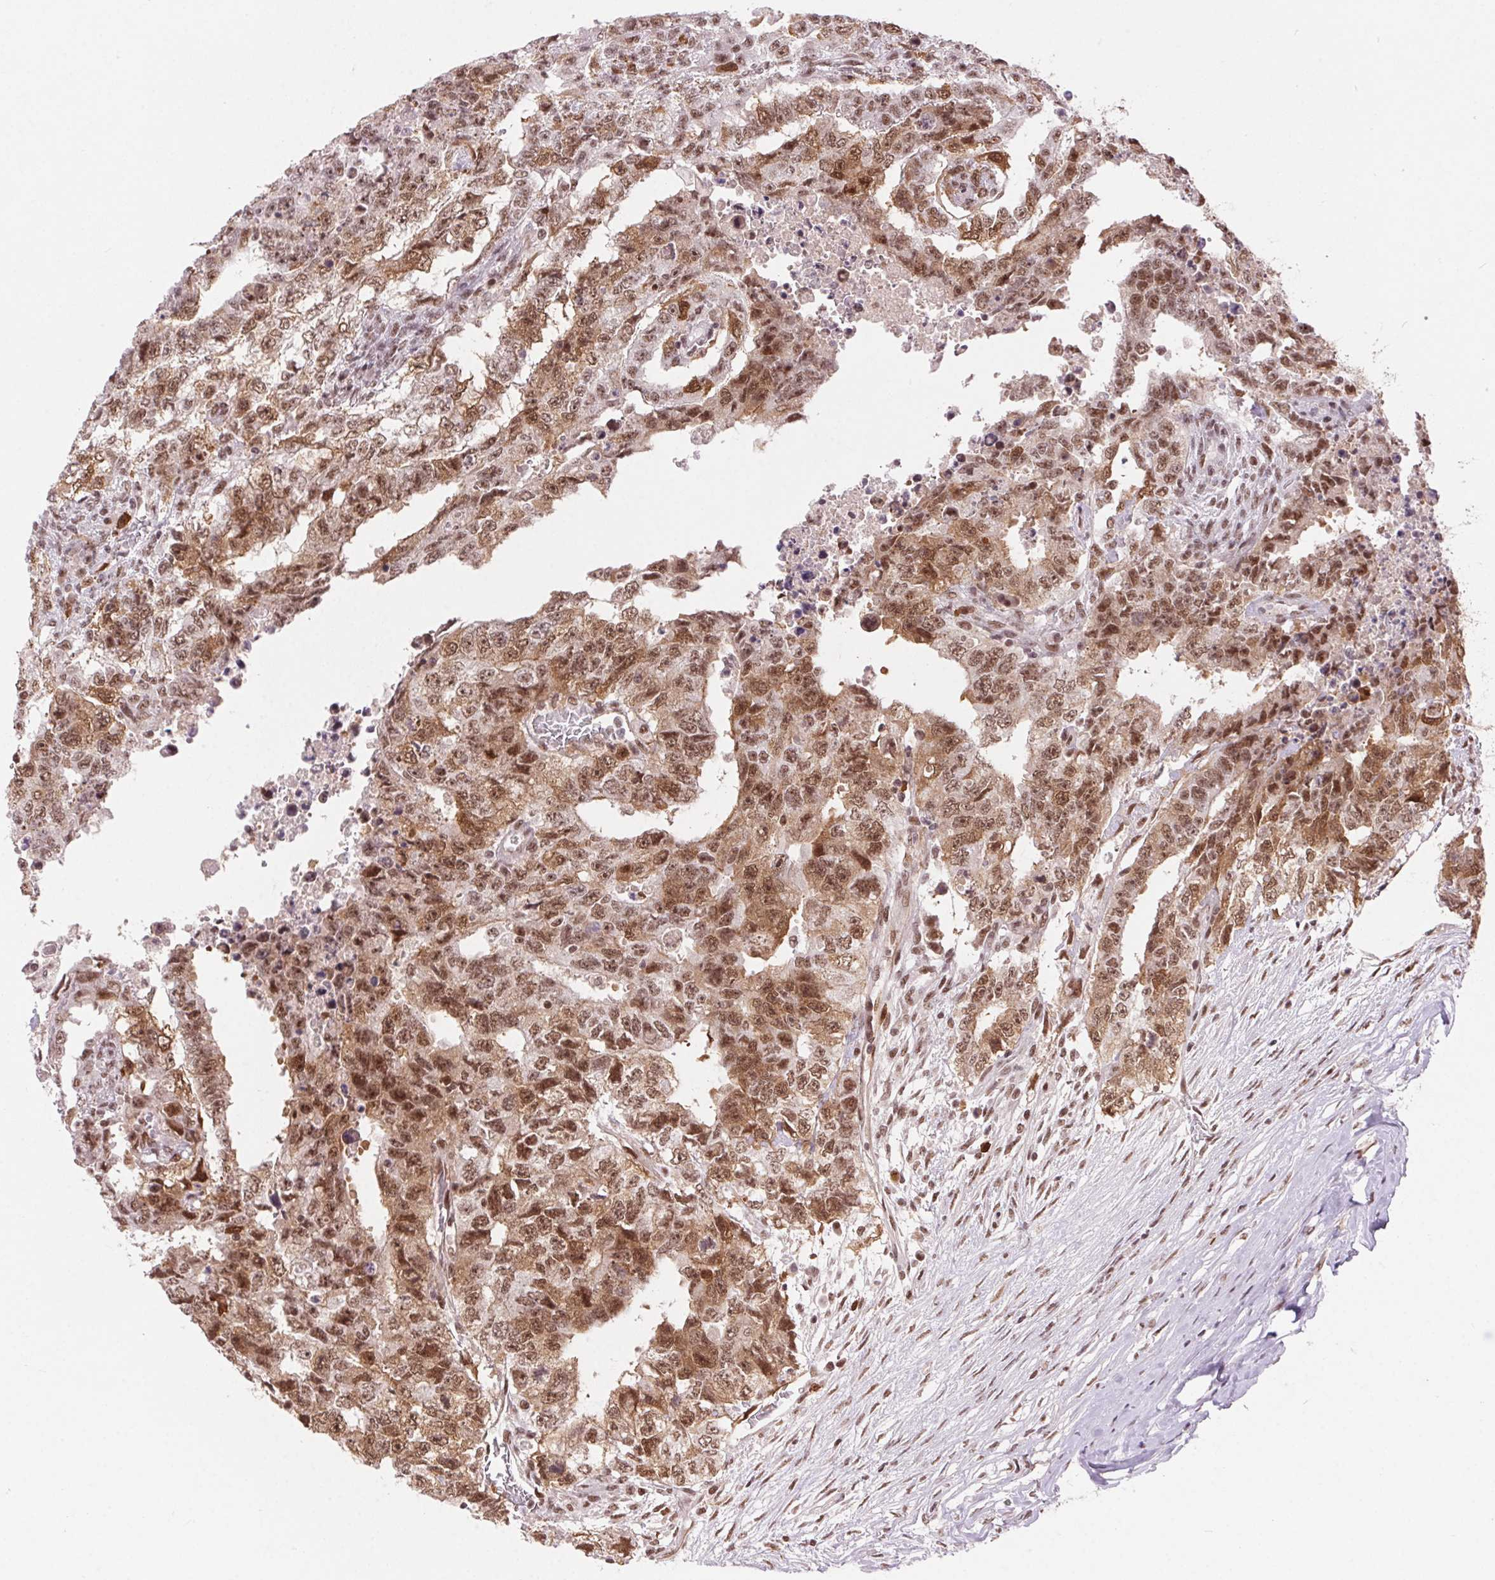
{"staining": {"intensity": "moderate", "quantity": ">75%", "location": "nuclear"}, "tissue": "testis cancer", "cell_type": "Tumor cells", "image_type": "cancer", "snomed": [{"axis": "morphology", "description": "Carcinoma, Embryonal, NOS"}, {"axis": "topography", "description": "Testis"}], "caption": "Human testis embryonal carcinoma stained for a protein (brown) shows moderate nuclear positive expression in about >75% of tumor cells.", "gene": "CD2BP2", "patient": {"sex": "male", "age": 24}}